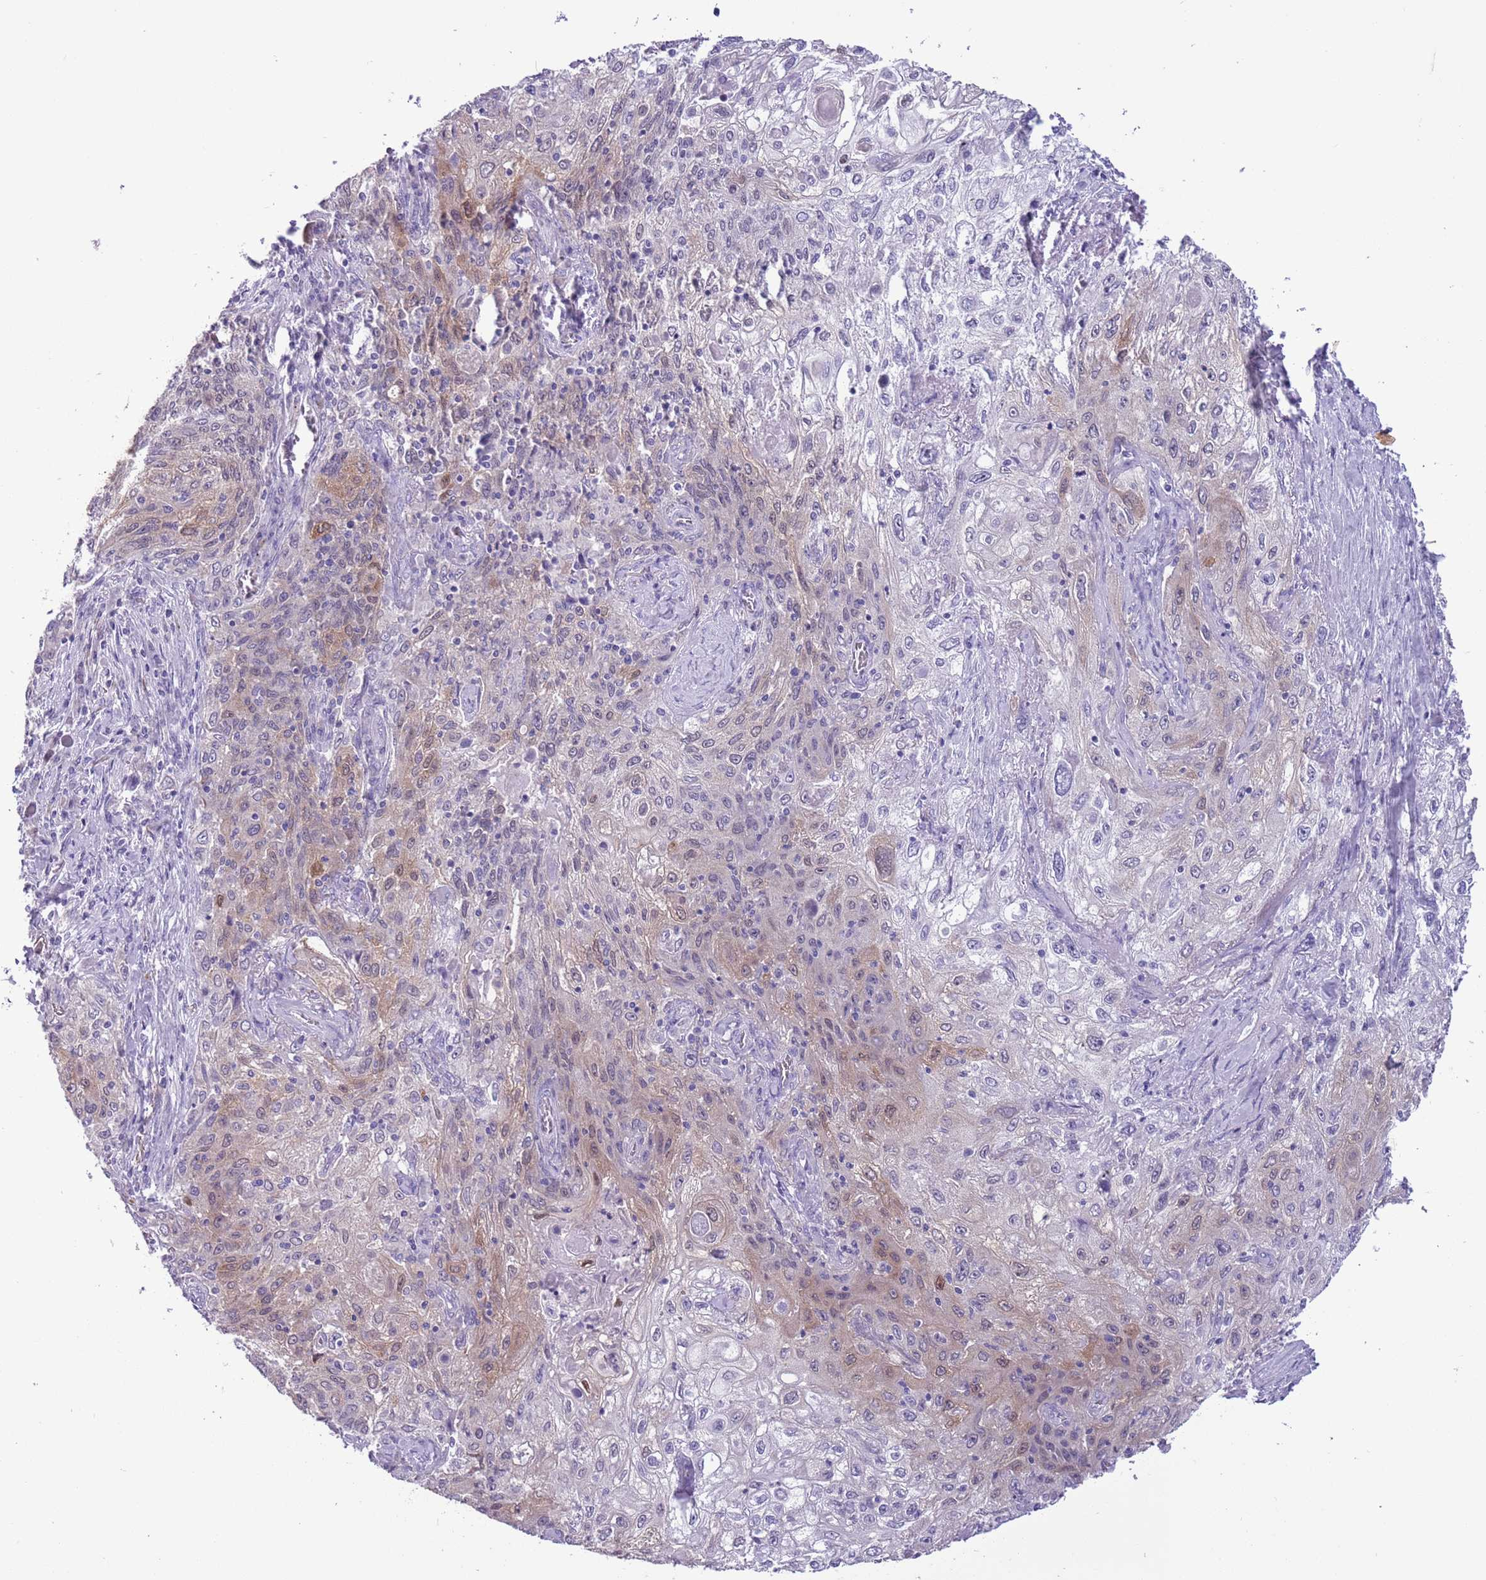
{"staining": {"intensity": "weak", "quantity": "25%-75%", "location": "cytoplasmic/membranous,nuclear"}, "tissue": "lung cancer", "cell_type": "Tumor cells", "image_type": "cancer", "snomed": [{"axis": "morphology", "description": "Squamous cell carcinoma, NOS"}, {"axis": "topography", "description": "Lung"}], "caption": "Protein staining displays weak cytoplasmic/membranous and nuclear positivity in about 25%-75% of tumor cells in squamous cell carcinoma (lung).", "gene": "PFKFB2", "patient": {"sex": "female", "age": 69}}